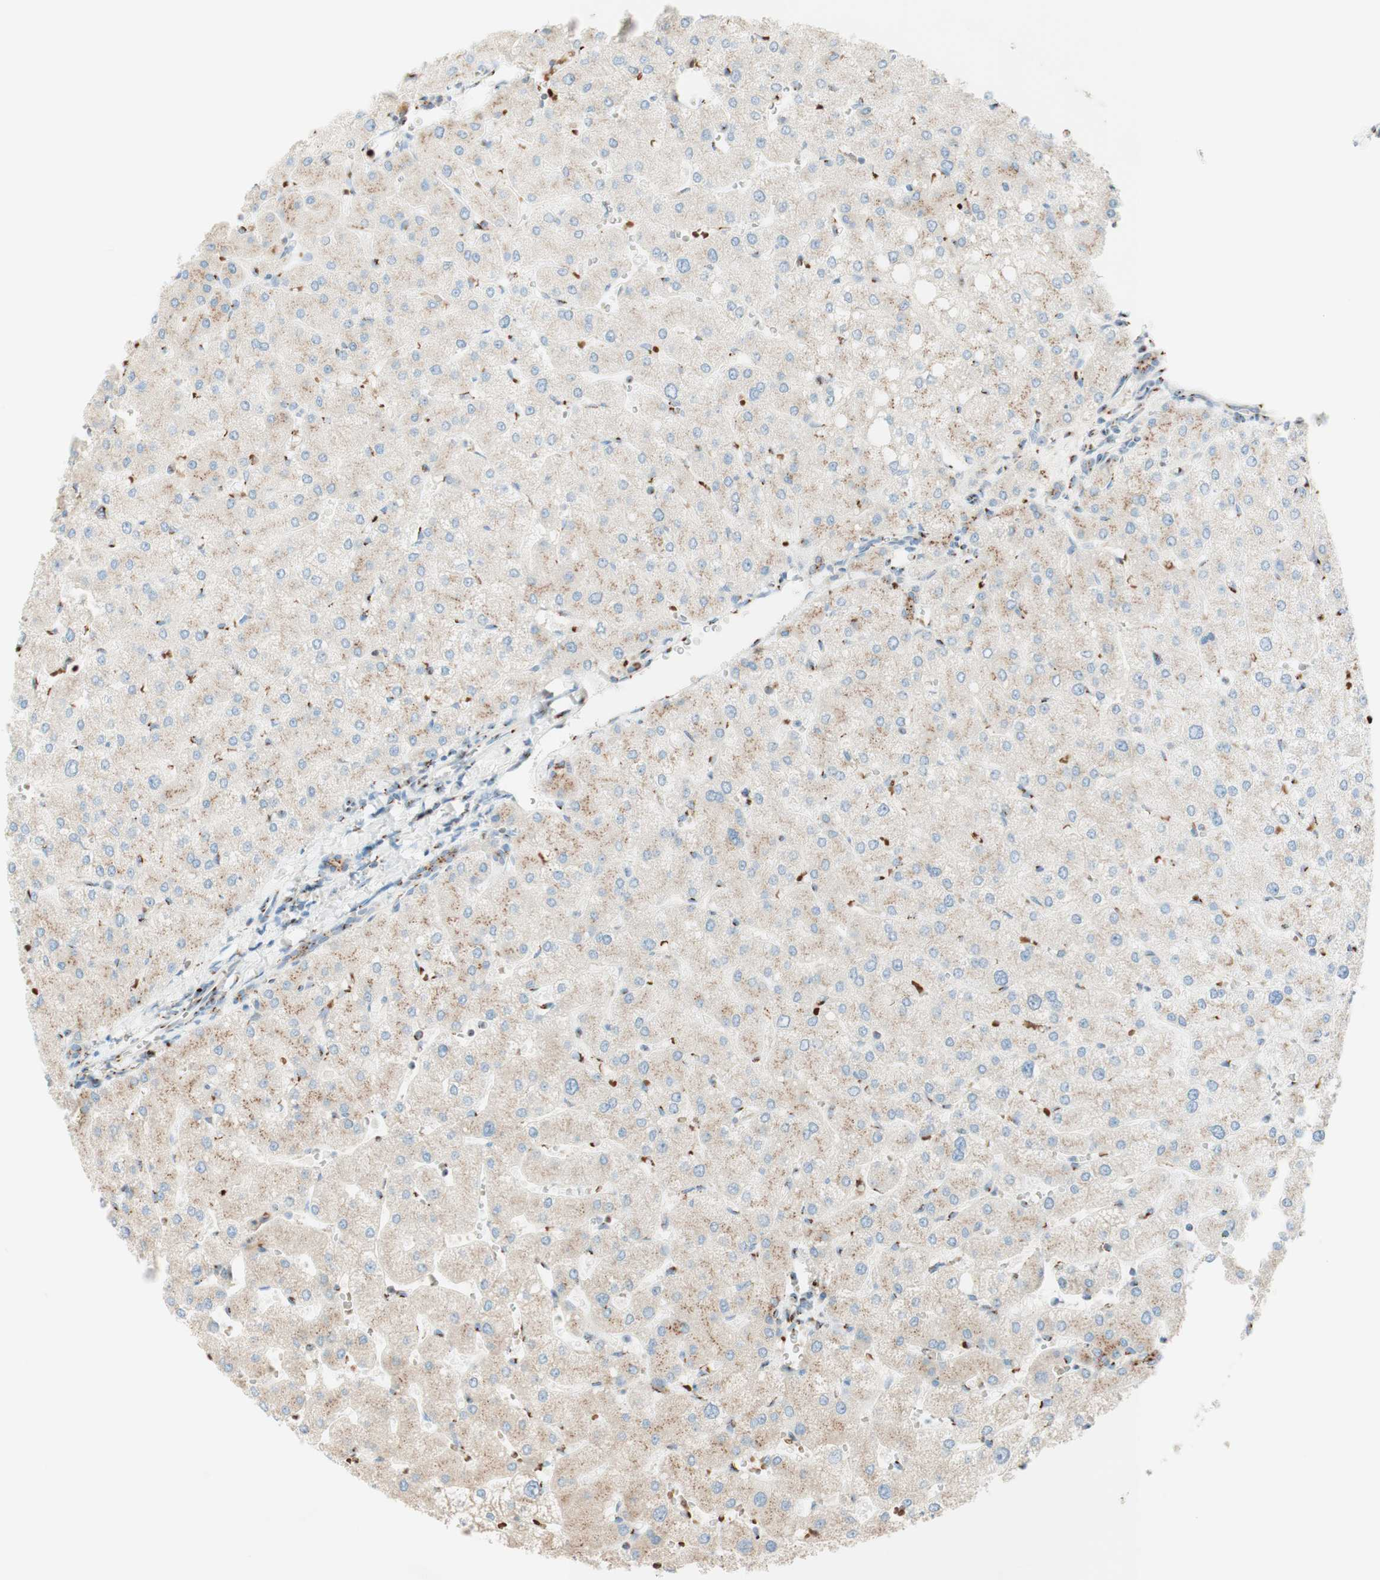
{"staining": {"intensity": "moderate", "quantity": "25%-75%", "location": "cytoplasmic/membranous"}, "tissue": "liver", "cell_type": "Cholangiocytes", "image_type": "normal", "snomed": [{"axis": "morphology", "description": "Normal tissue, NOS"}, {"axis": "topography", "description": "Liver"}], "caption": "Protein expression by immunohistochemistry (IHC) reveals moderate cytoplasmic/membranous staining in approximately 25%-75% of cholangiocytes in unremarkable liver. (brown staining indicates protein expression, while blue staining denotes nuclei).", "gene": "GOLGB1", "patient": {"sex": "male", "age": 55}}